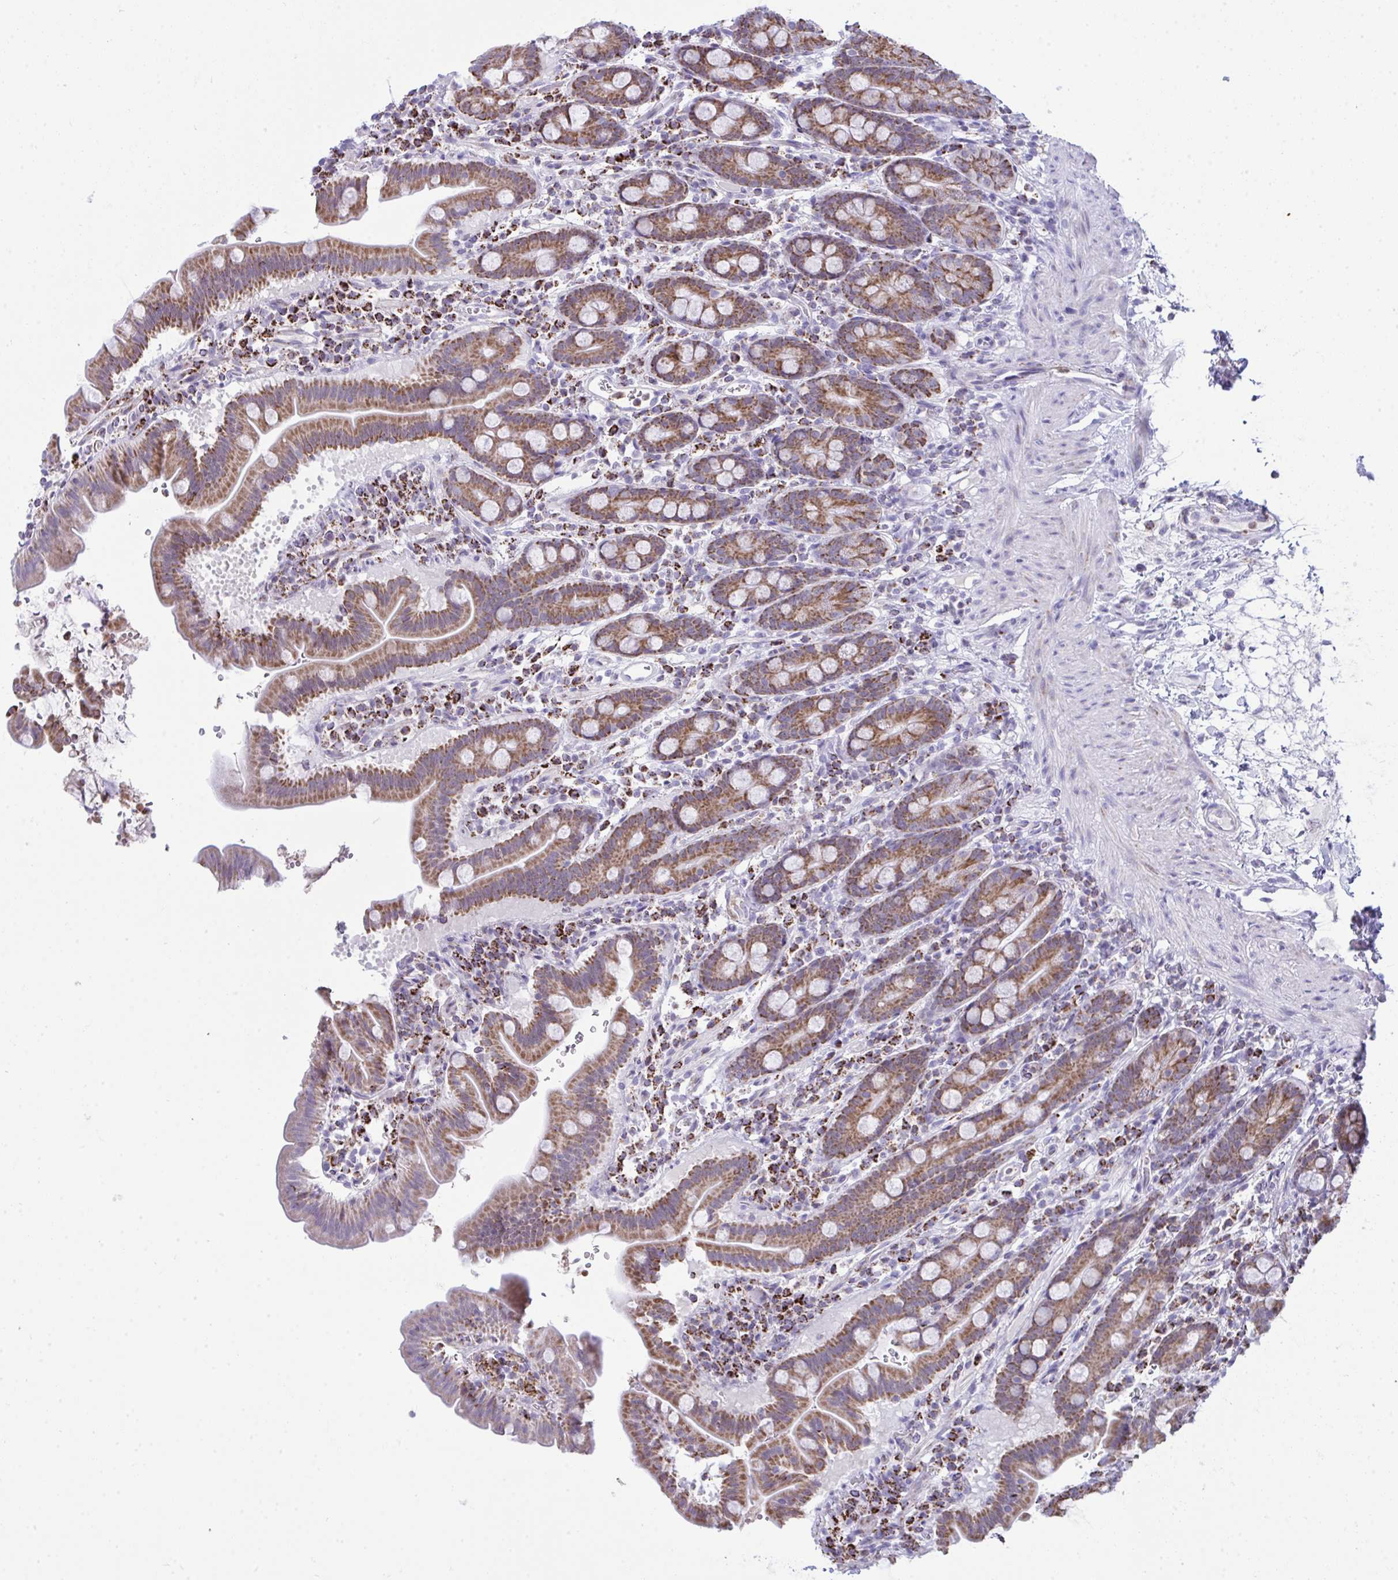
{"staining": {"intensity": "strong", "quantity": "25%-75%", "location": "cytoplasmic/membranous"}, "tissue": "small intestine", "cell_type": "Glandular cells", "image_type": "normal", "snomed": [{"axis": "morphology", "description": "Normal tissue, NOS"}, {"axis": "topography", "description": "Small intestine"}], "caption": "Protein staining displays strong cytoplasmic/membranous positivity in approximately 25%-75% of glandular cells in normal small intestine. (Stains: DAB in brown, nuclei in blue, Microscopy: brightfield microscopy at high magnification).", "gene": "PLA2G12B", "patient": {"sex": "male", "age": 26}}